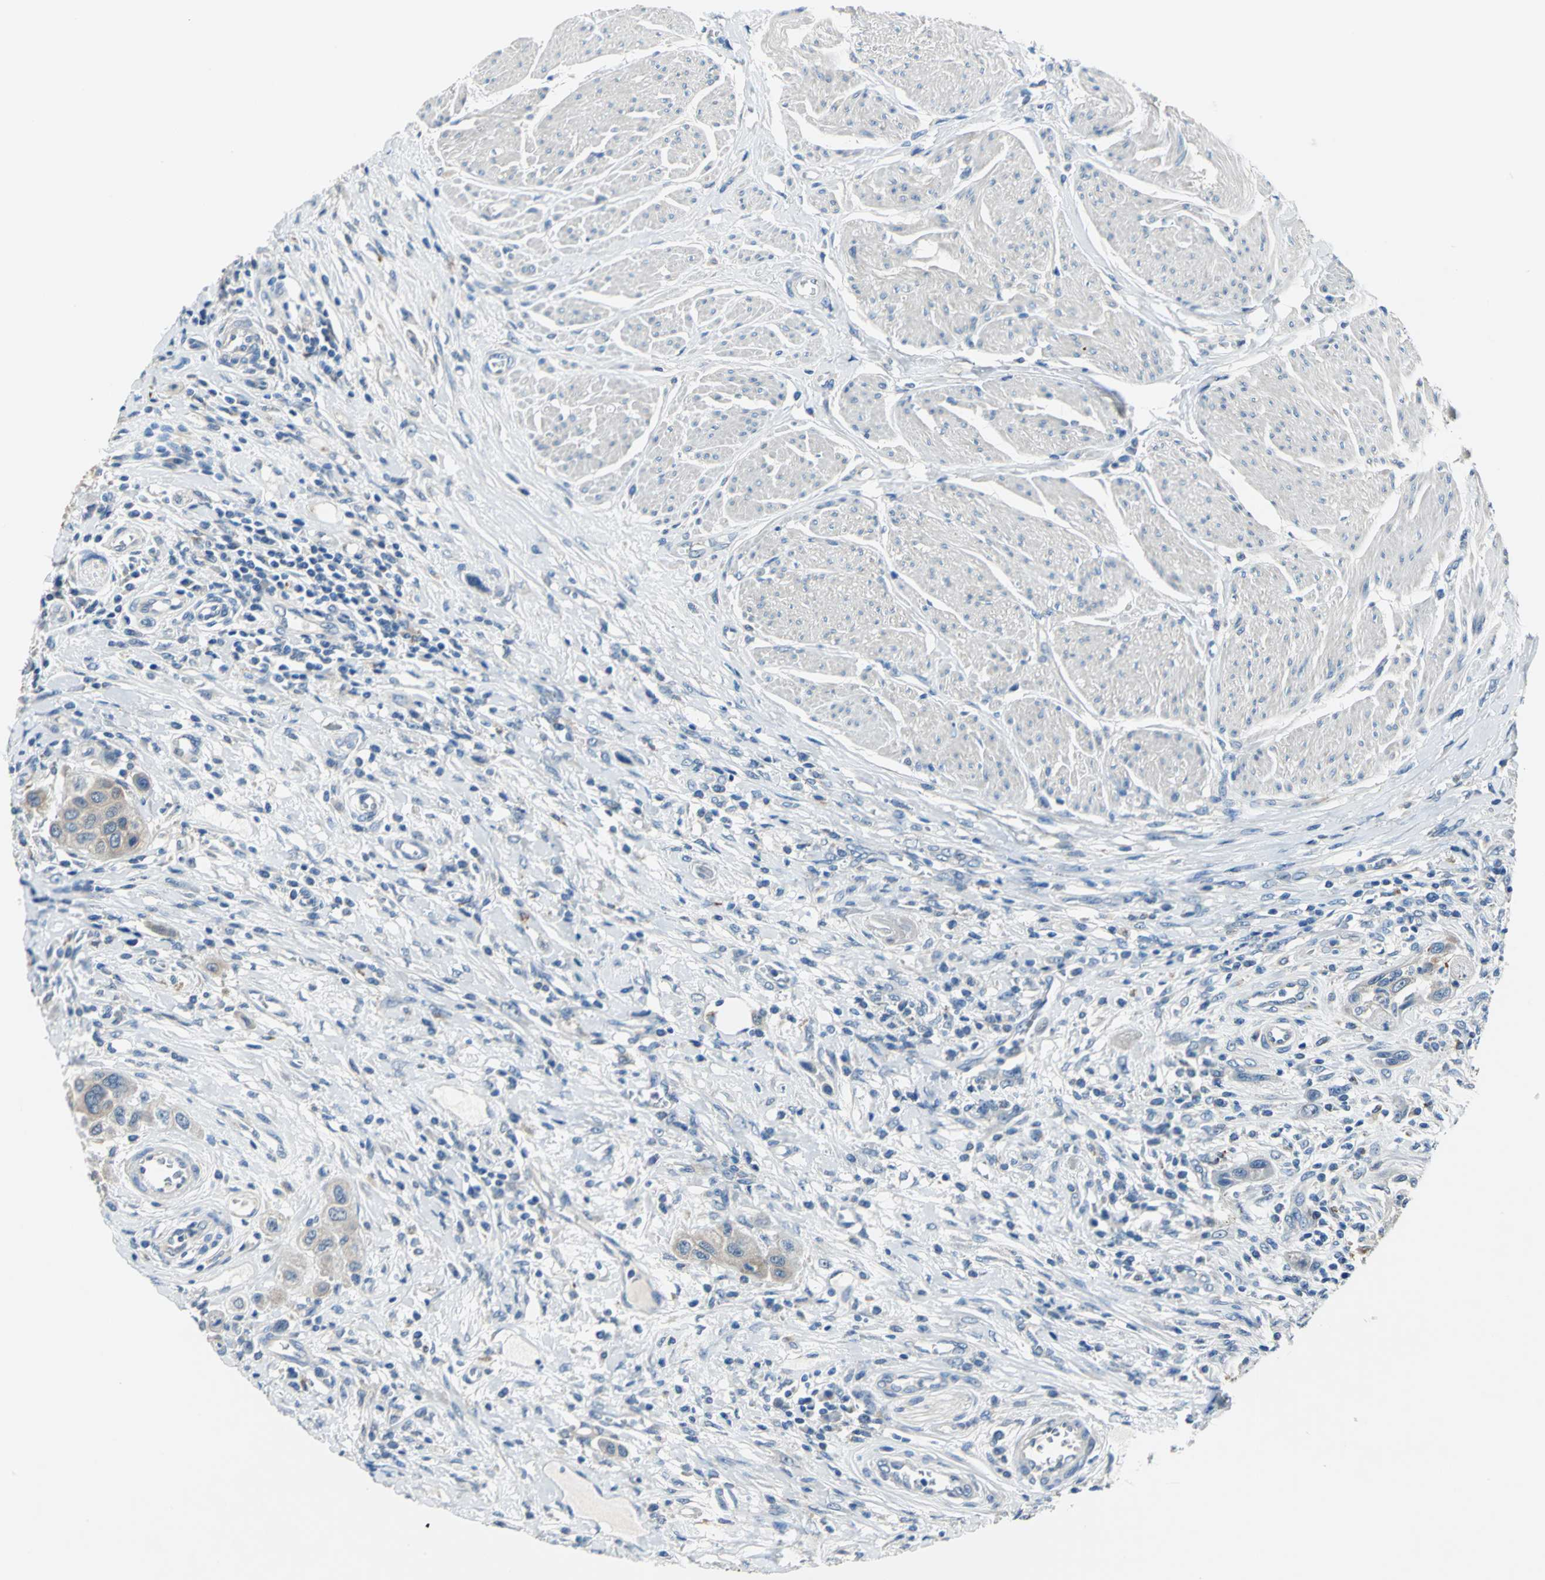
{"staining": {"intensity": "weak", "quantity": ">75%", "location": "cytoplasmic/membranous"}, "tissue": "urothelial cancer", "cell_type": "Tumor cells", "image_type": "cancer", "snomed": [{"axis": "morphology", "description": "Urothelial carcinoma, High grade"}, {"axis": "topography", "description": "Urinary bladder"}], "caption": "Urothelial carcinoma (high-grade) was stained to show a protein in brown. There is low levels of weak cytoplasmic/membranous staining in approximately >75% of tumor cells. The staining is performed using DAB (3,3'-diaminobenzidine) brown chromogen to label protein expression. The nuclei are counter-stained blue using hematoxylin.", "gene": "RASD2", "patient": {"sex": "male", "age": 50}}